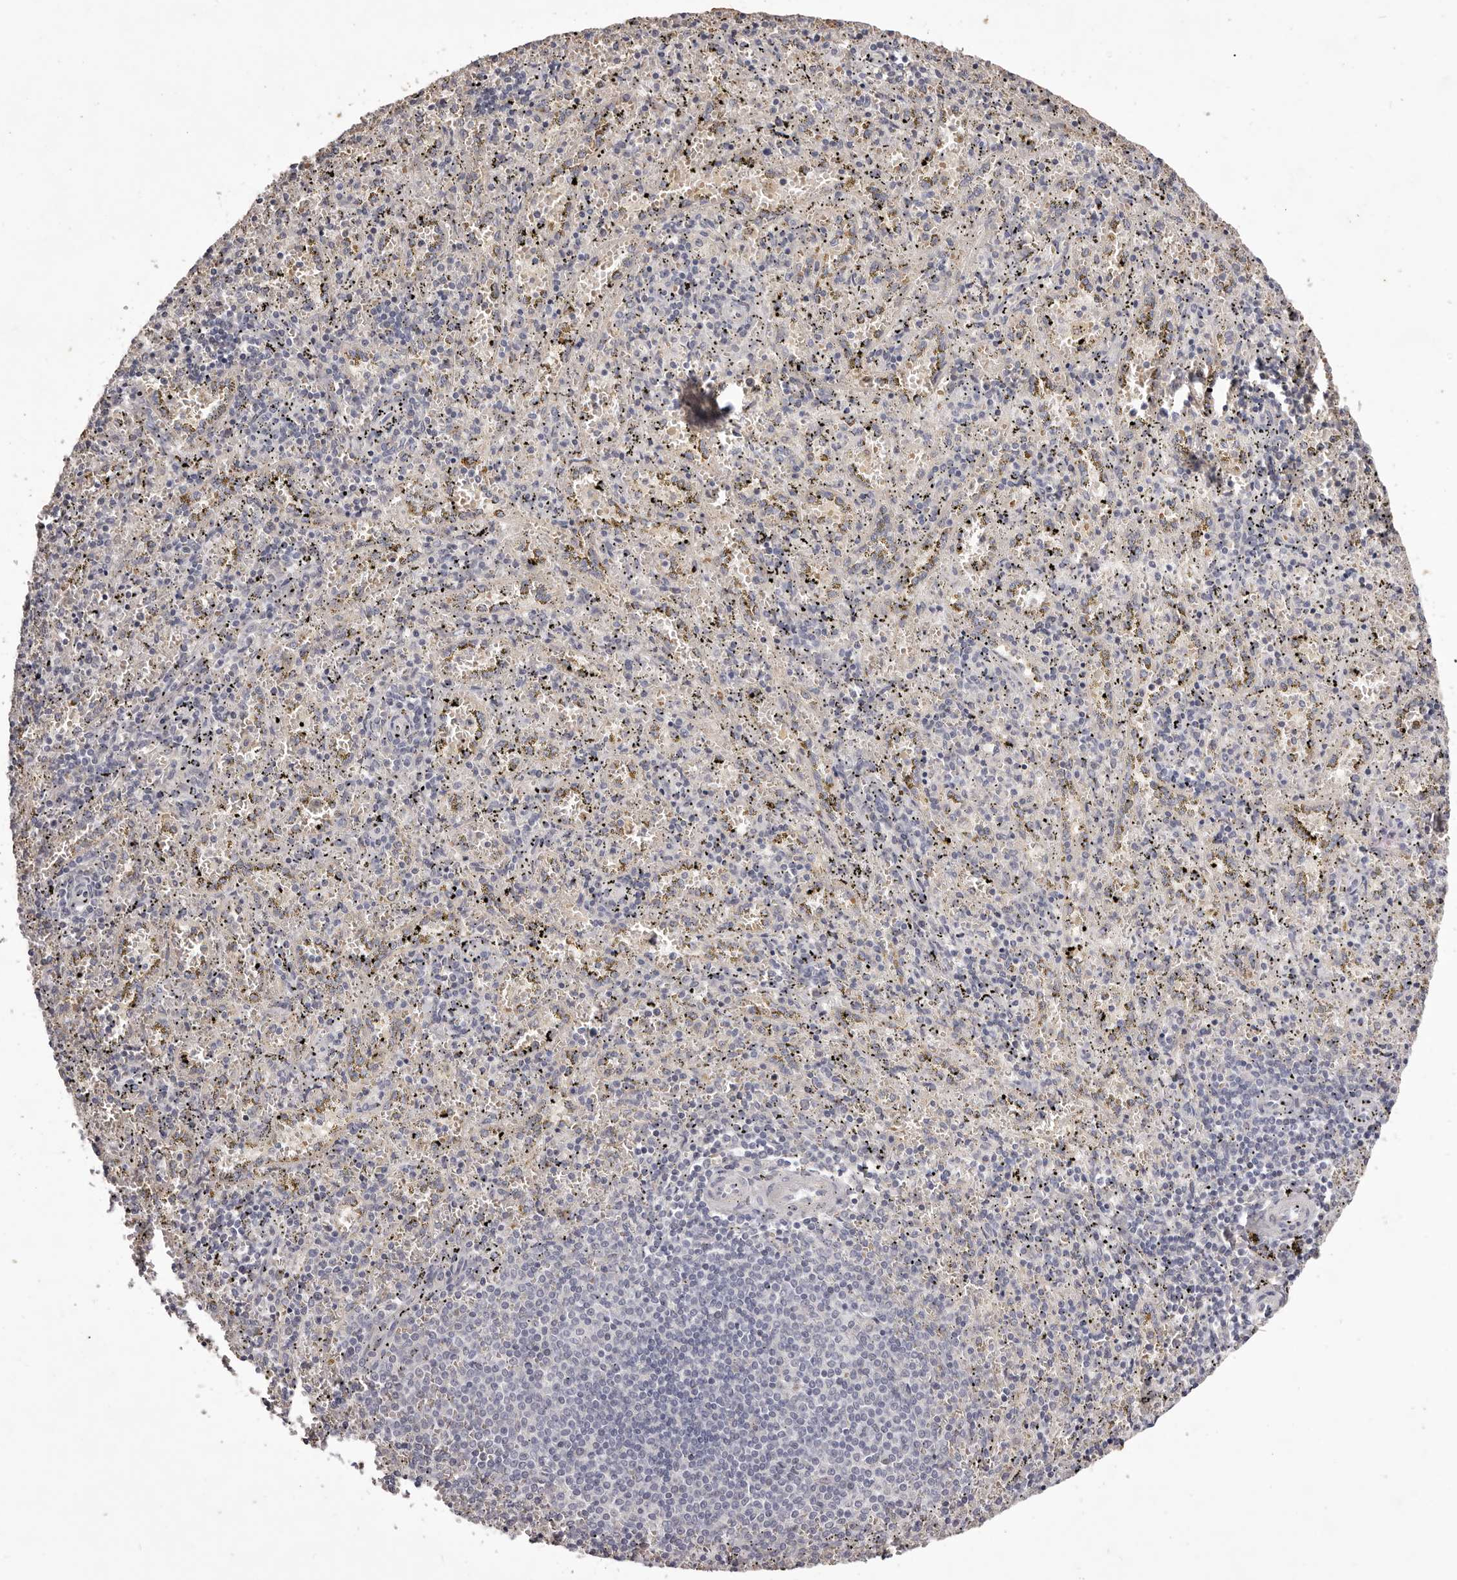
{"staining": {"intensity": "negative", "quantity": "none", "location": "none"}, "tissue": "spleen", "cell_type": "Cells in red pulp", "image_type": "normal", "snomed": [{"axis": "morphology", "description": "Normal tissue, NOS"}, {"axis": "topography", "description": "Spleen"}], "caption": "A high-resolution image shows immunohistochemistry (IHC) staining of benign spleen, which reveals no significant expression in cells in red pulp.", "gene": "GARNL3", "patient": {"sex": "male", "age": 11}}